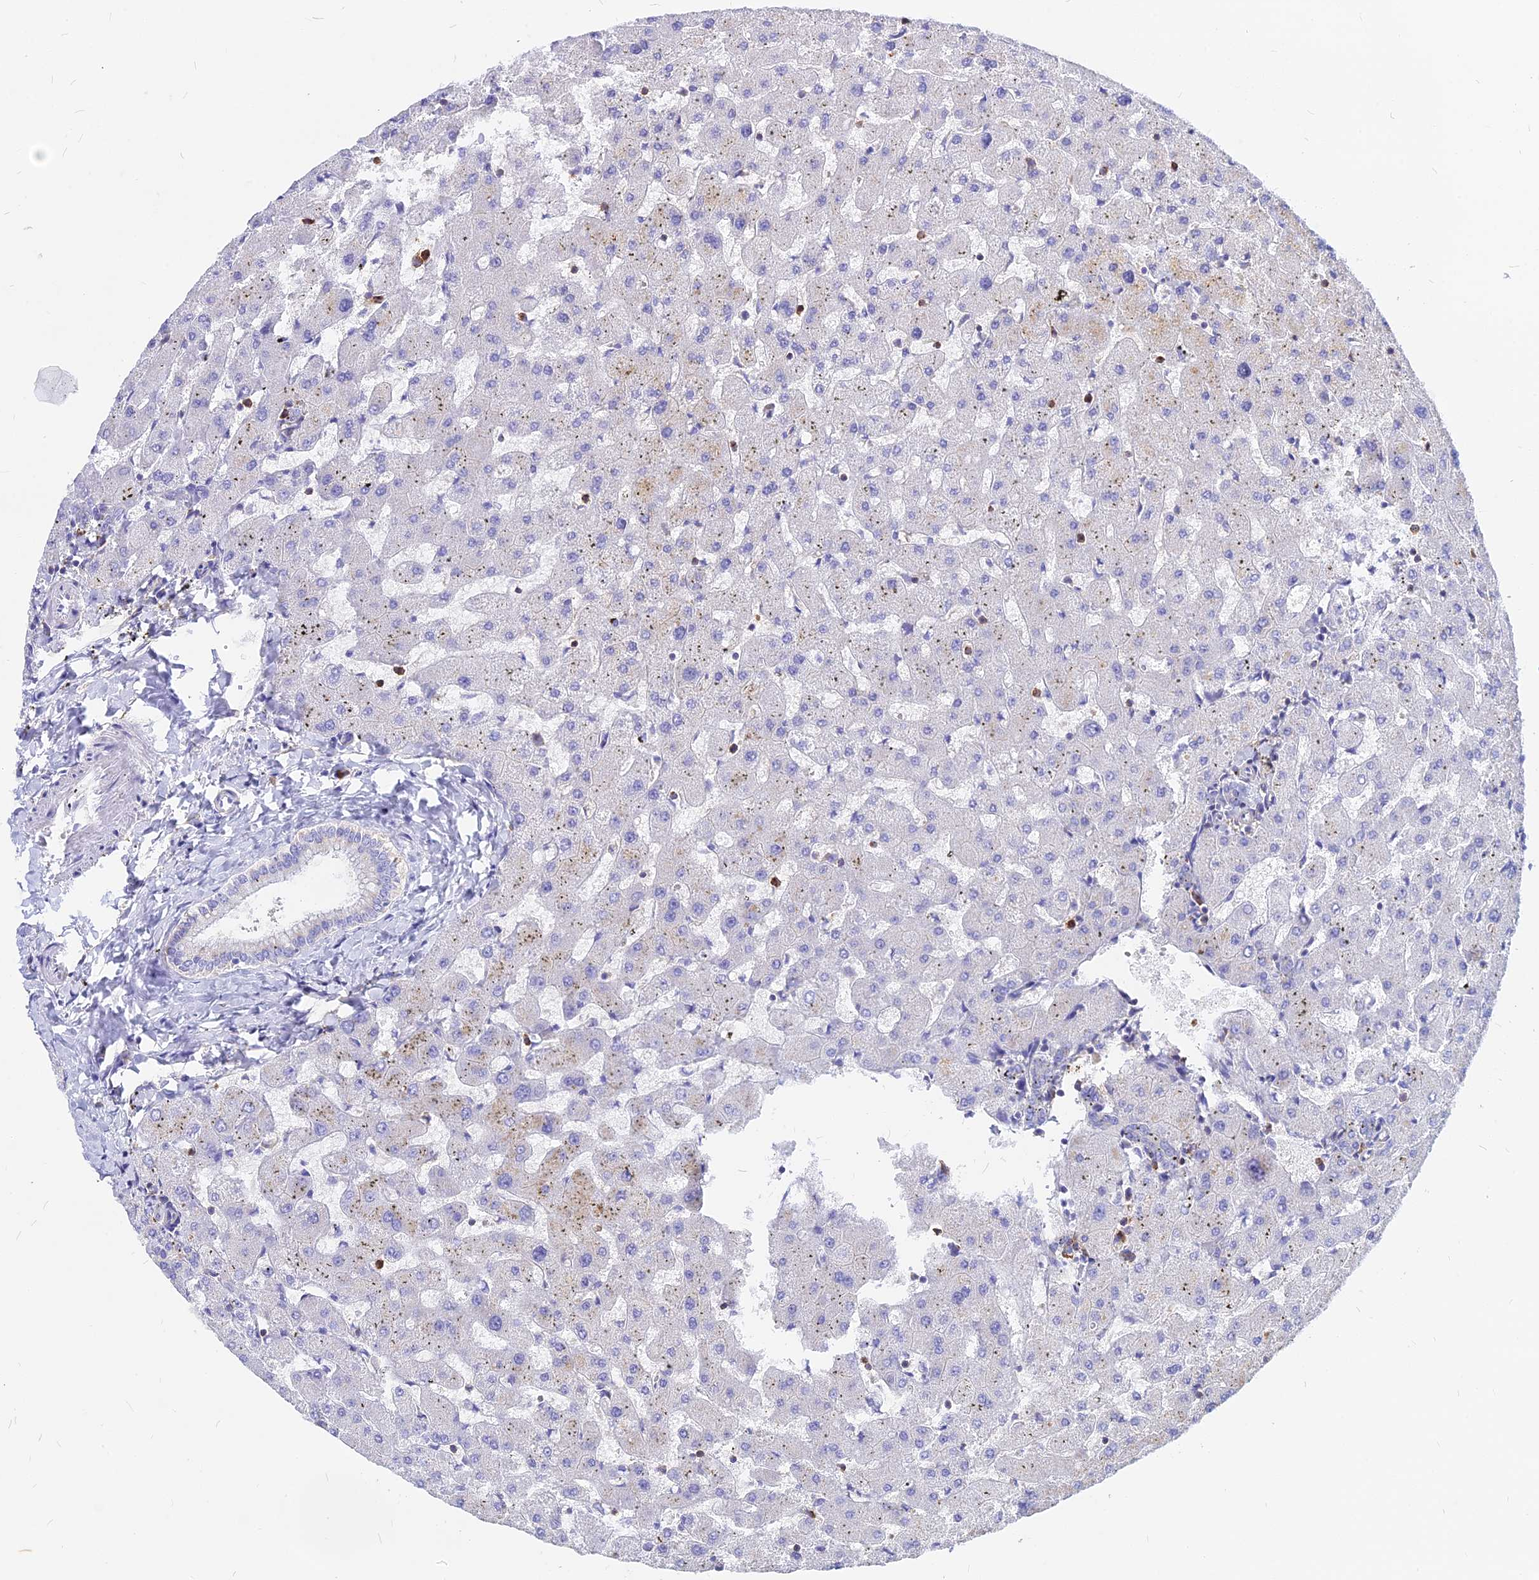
{"staining": {"intensity": "negative", "quantity": "none", "location": "none"}, "tissue": "liver", "cell_type": "Cholangiocytes", "image_type": "normal", "snomed": [{"axis": "morphology", "description": "Normal tissue, NOS"}, {"axis": "topography", "description": "Liver"}], "caption": "Immunohistochemistry of normal human liver shows no expression in cholangiocytes. (Brightfield microscopy of DAB immunohistochemistry at high magnification).", "gene": "AGTRAP", "patient": {"sex": "female", "age": 63}}